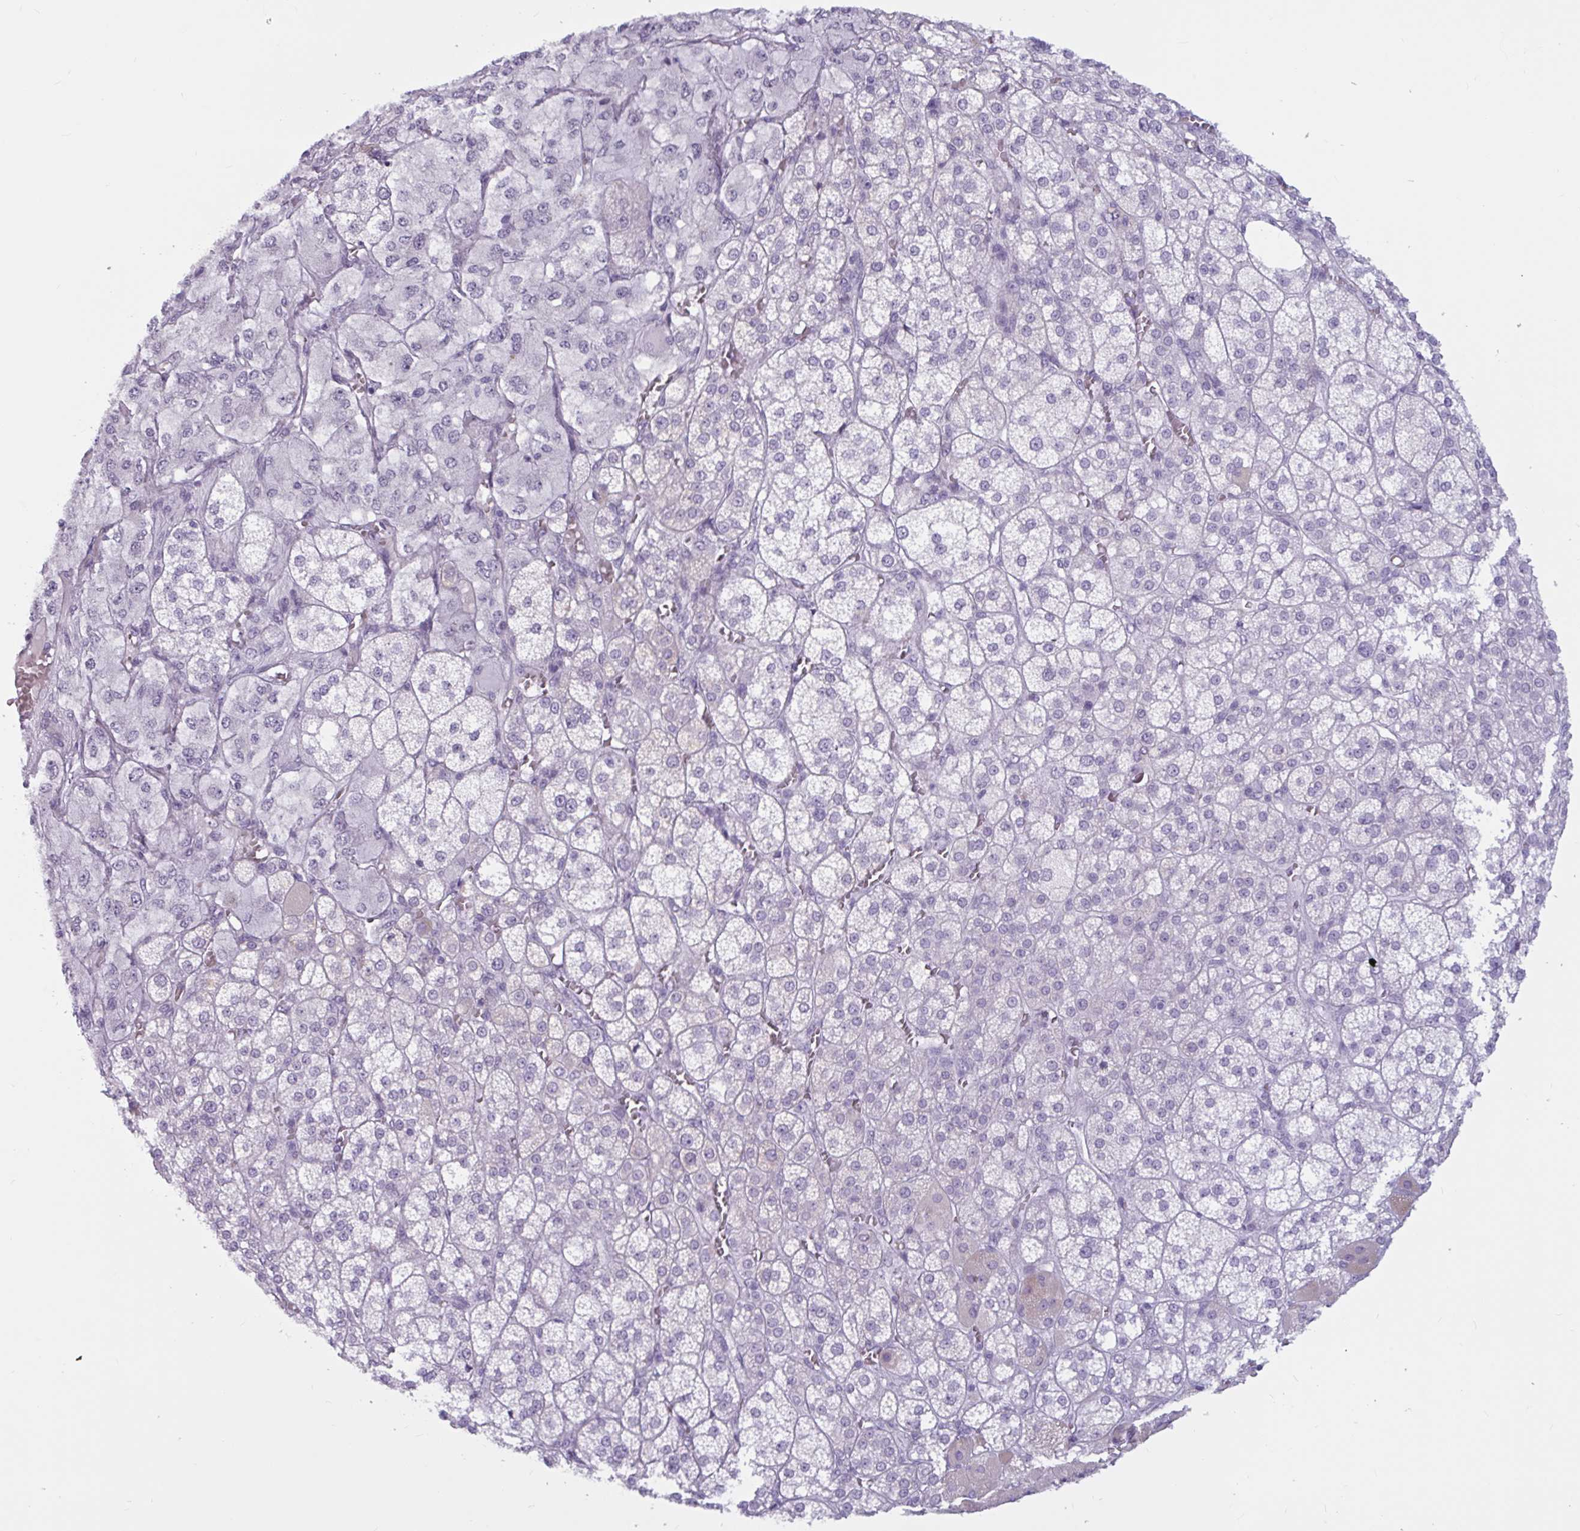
{"staining": {"intensity": "negative", "quantity": "none", "location": "none"}, "tissue": "adrenal gland", "cell_type": "Glandular cells", "image_type": "normal", "snomed": [{"axis": "morphology", "description": "Normal tissue, NOS"}, {"axis": "topography", "description": "Adrenal gland"}], "caption": "IHC micrograph of unremarkable adrenal gland: adrenal gland stained with DAB displays no significant protein positivity in glandular cells.", "gene": "BBS10", "patient": {"sex": "female", "age": 60}}